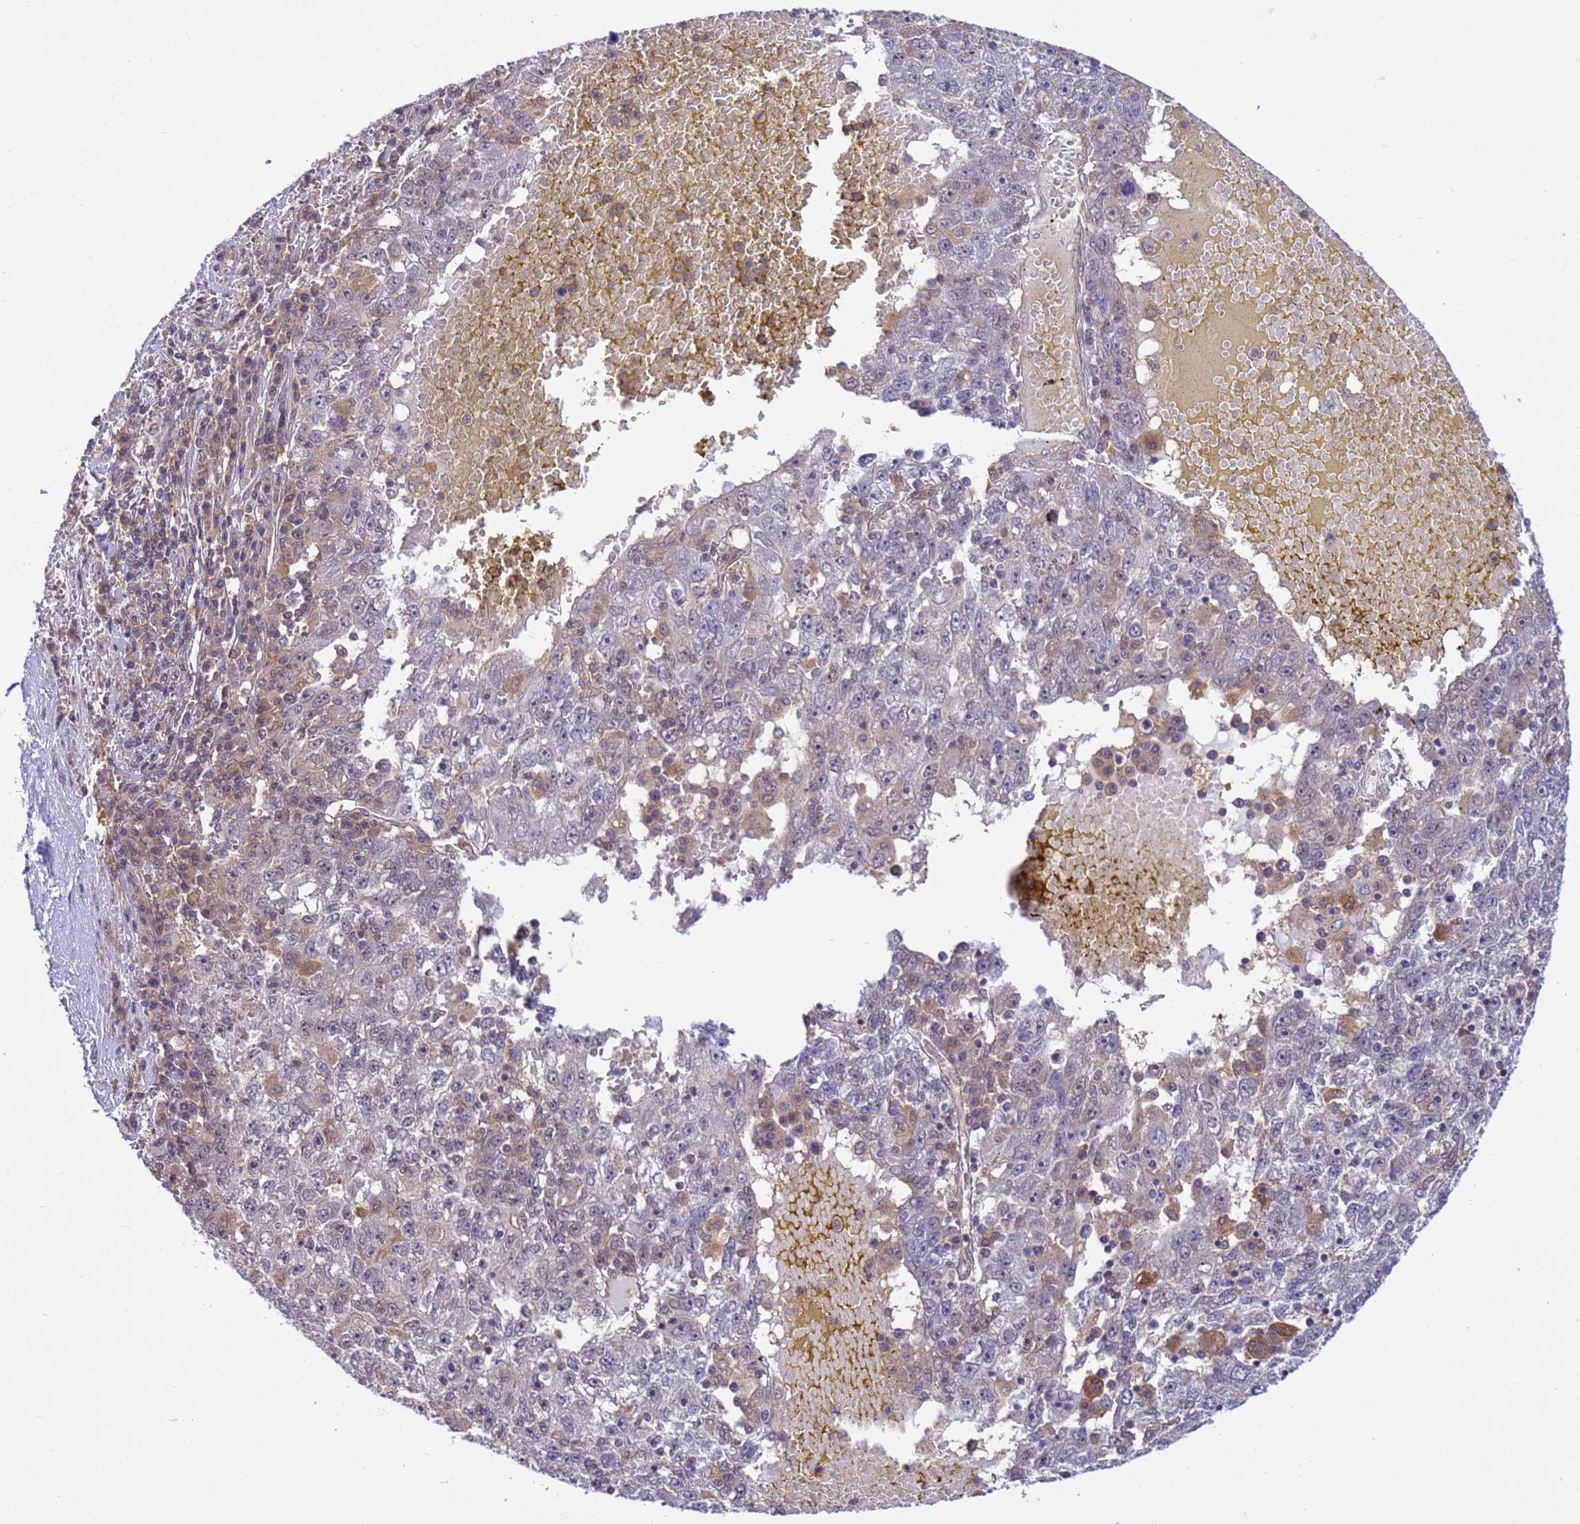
{"staining": {"intensity": "weak", "quantity": "<25%", "location": "cytoplasmic/membranous,nuclear"}, "tissue": "liver cancer", "cell_type": "Tumor cells", "image_type": "cancer", "snomed": [{"axis": "morphology", "description": "Carcinoma, Hepatocellular, NOS"}, {"axis": "topography", "description": "Liver"}], "caption": "Liver hepatocellular carcinoma stained for a protein using immunohistochemistry displays no positivity tumor cells.", "gene": "NPEPPS", "patient": {"sex": "male", "age": 49}}